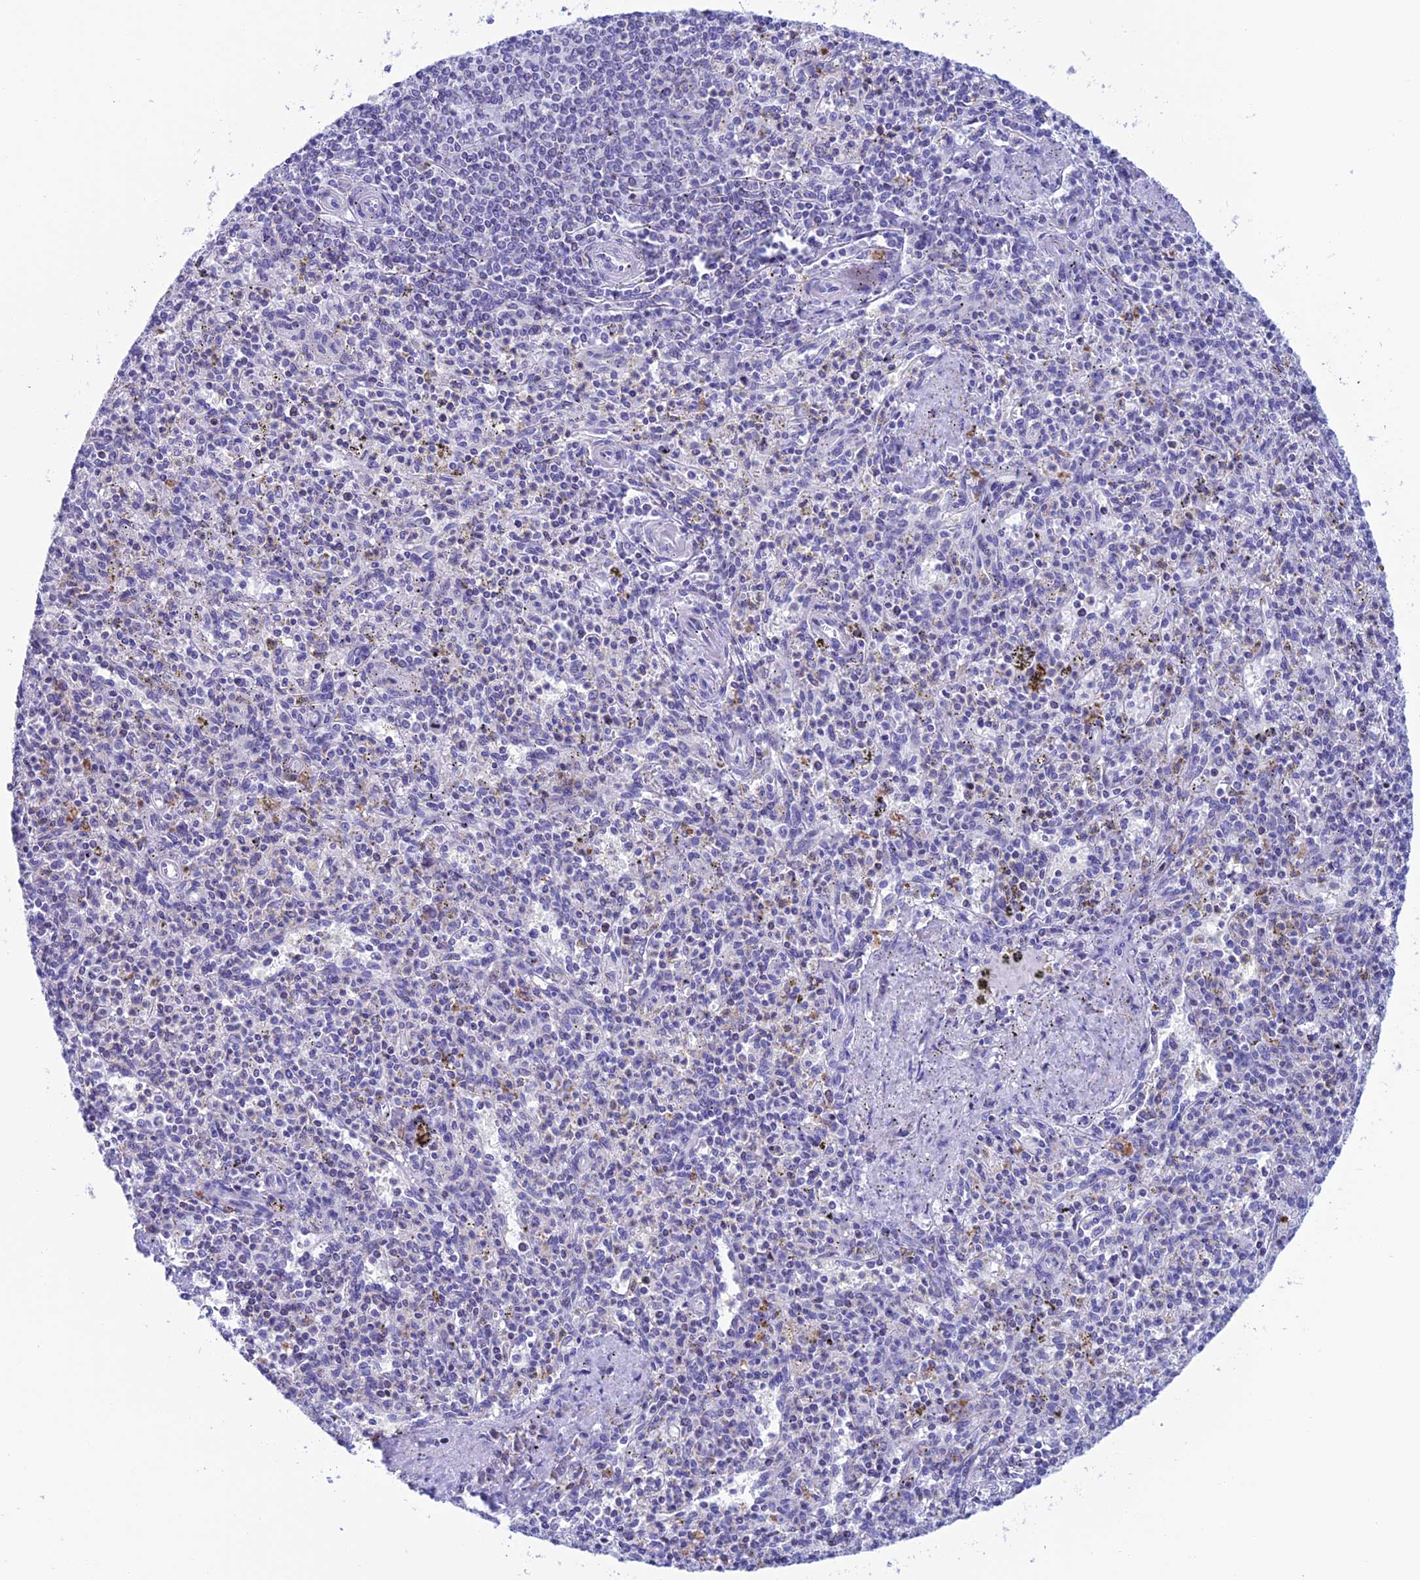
{"staining": {"intensity": "negative", "quantity": "none", "location": "none"}, "tissue": "spleen", "cell_type": "Cells in red pulp", "image_type": "normal", "snomed": [{"axis": "morphology", "description": "Normal tissue, NOS"}, {"axis": "topography", "description": "Spleen"}], "caption": "The micrograph displays no significant positivity in cells in red pulp of spleen. (DAB (3,3'-diaminobenzidine) immunohistochemistry visualized using brightfield microscopy, high magnification).", "gene": "NXPE4", "patient": {"sex": "male", "age": 72}}